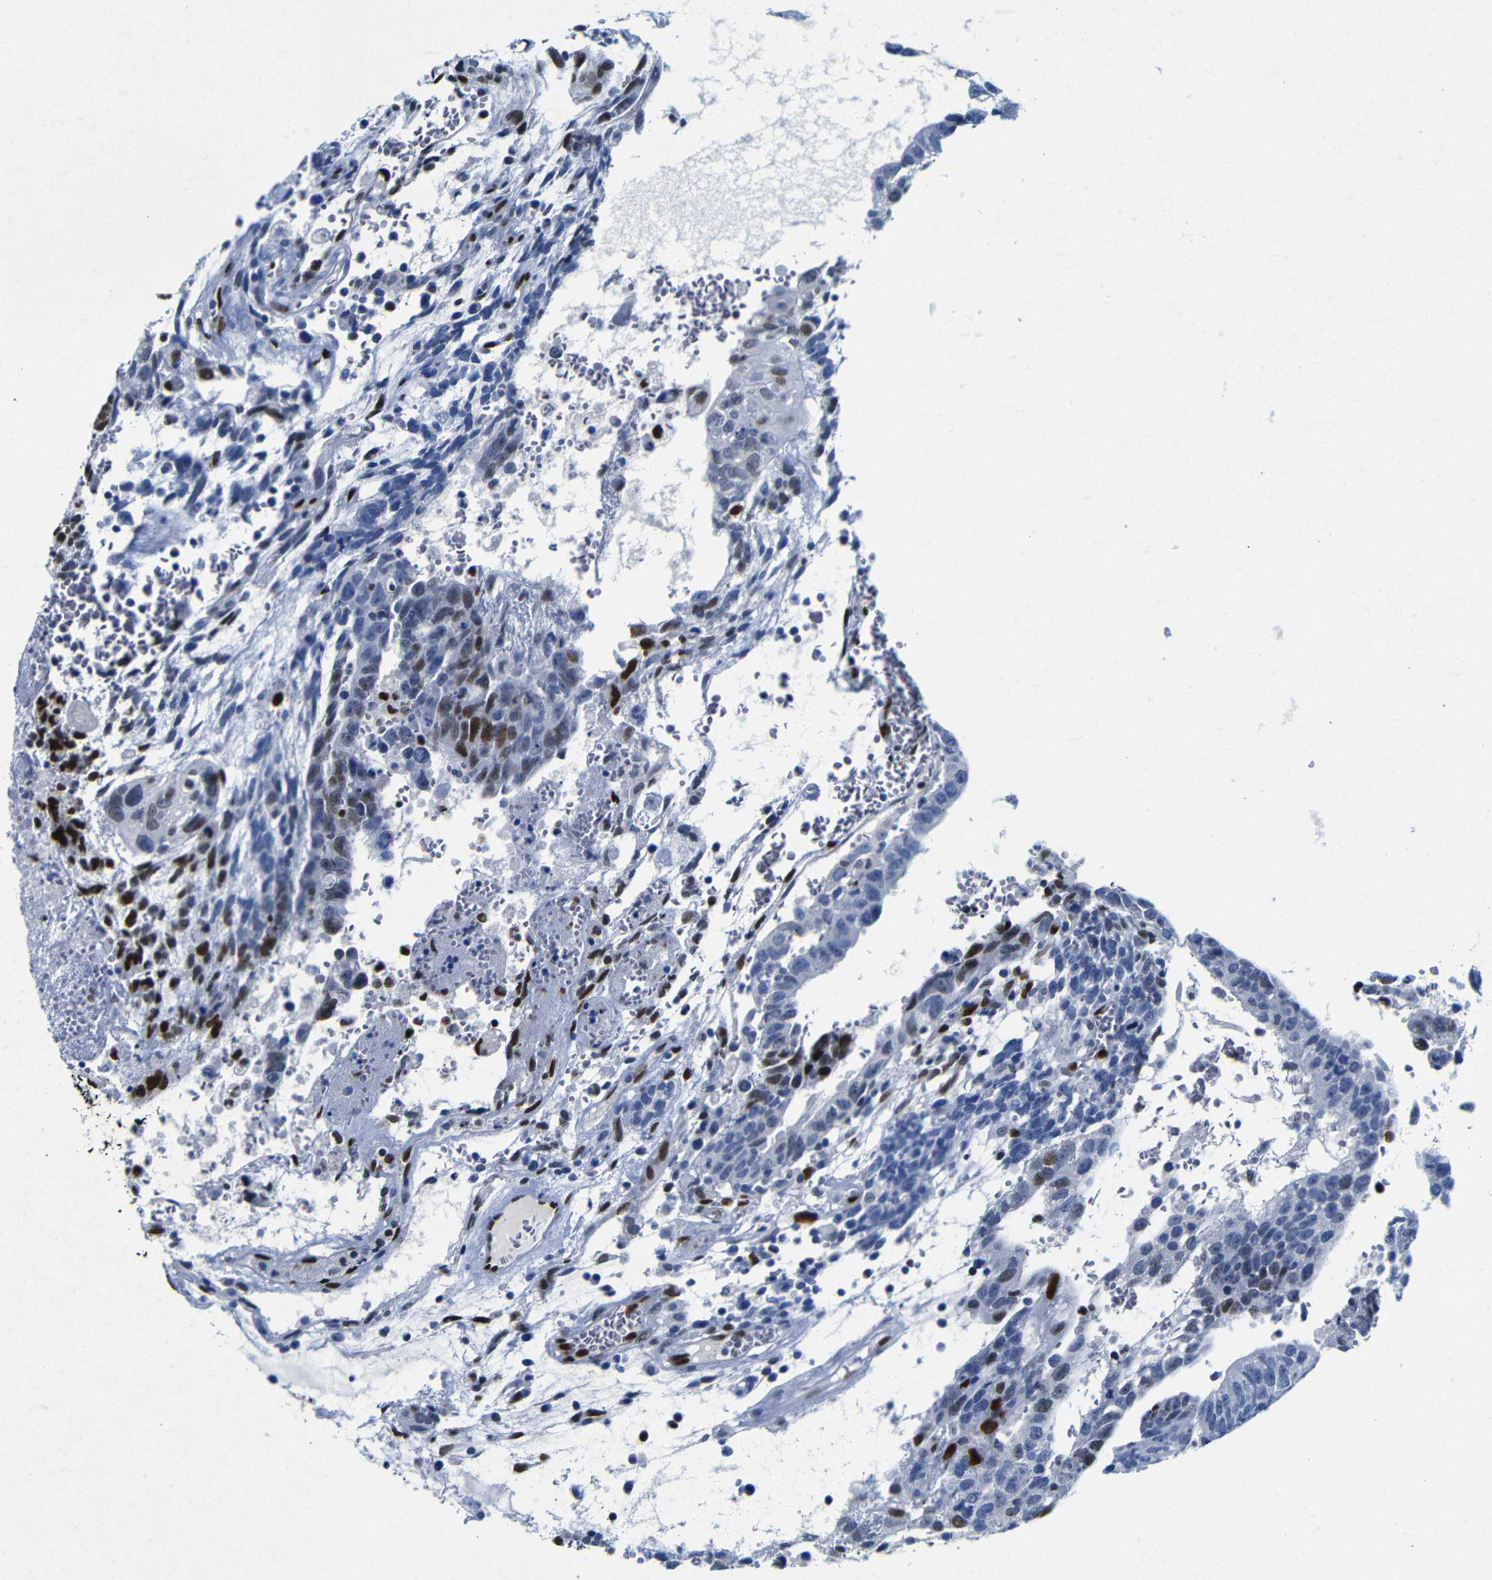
{"staining": {"intensity": "strong", "quantity": "25%-75%", "location": "nuclear"}, "tissue": "testis cancer", "cell_type": "Tumor cells", "image_type": "cancer", "snomed": [{"axis": "morphology", "description": "Seminoma, NOS"}, {"axis": "morphology", "description": "Carcinoma, Embryonal, NOS"}, {"axis": "topography", "description": "Testis"}], "caption": "Embryonal carcinoma (testis) tissue shows strong nuclear expression in about 25%-75% of tumor cells, visualized by immunohistochemistry.", "gene": "FOSL2", "patient": {"sex": "male", "age": 52}}